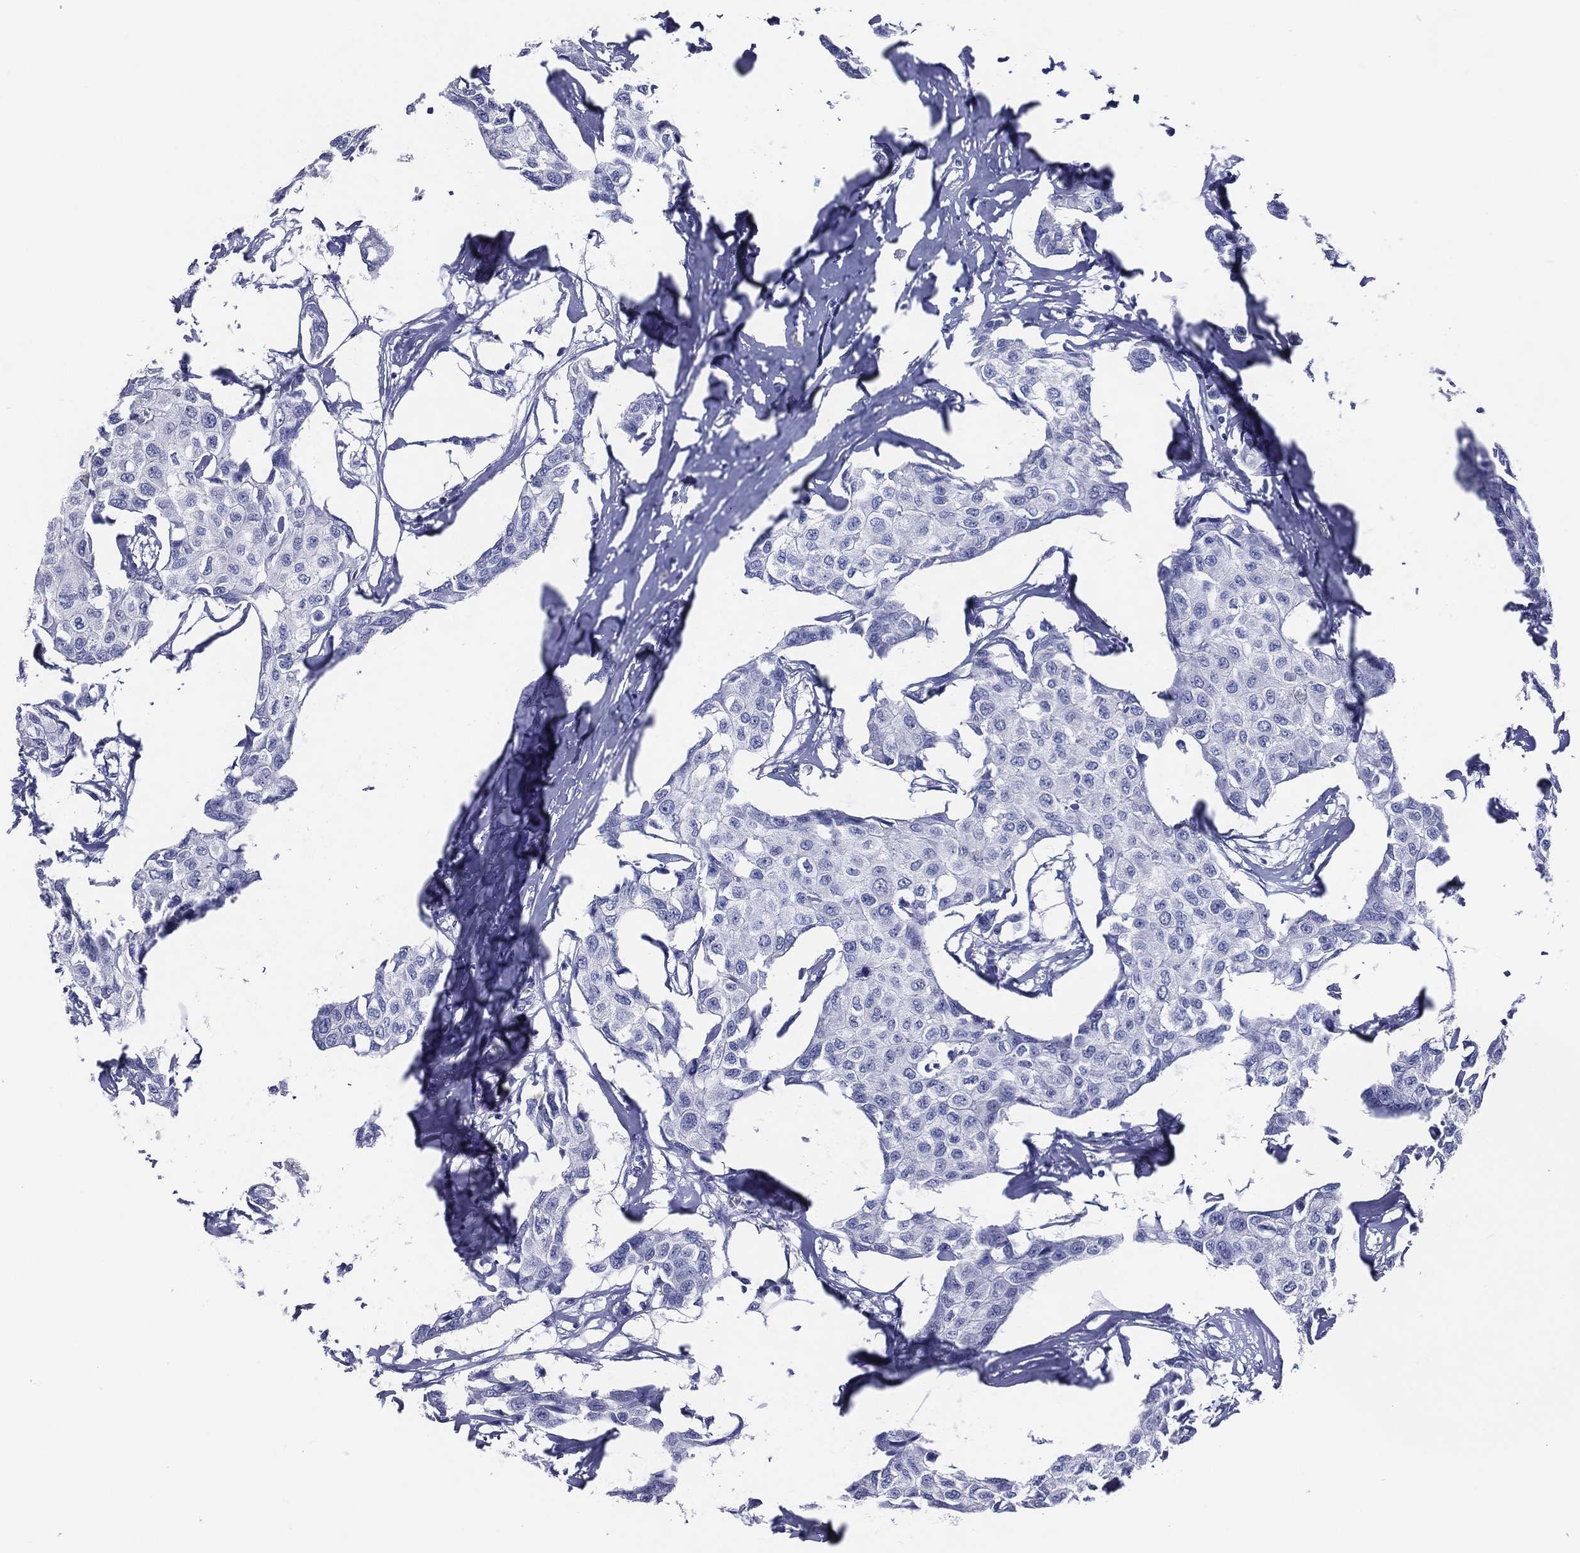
{"staining": {"intensity": "negative", "quantity": "none", "location": "none"}, "tissue": "breast cancer", "cell_type": "Tumor cells", "image_type": "cancer", "snomed": [{"axis": "morphology", "description": "Duct carcinoma"}, {"axis": "topography", "description": "Breast"}], "caption": "A high-resolution micrograph shows IHC staining of intraductal carcinoma (breast), which shows no significant positivity in tumor cells.", "gene": "ACE2", "patient": {"sex": "female", "age": 80}}